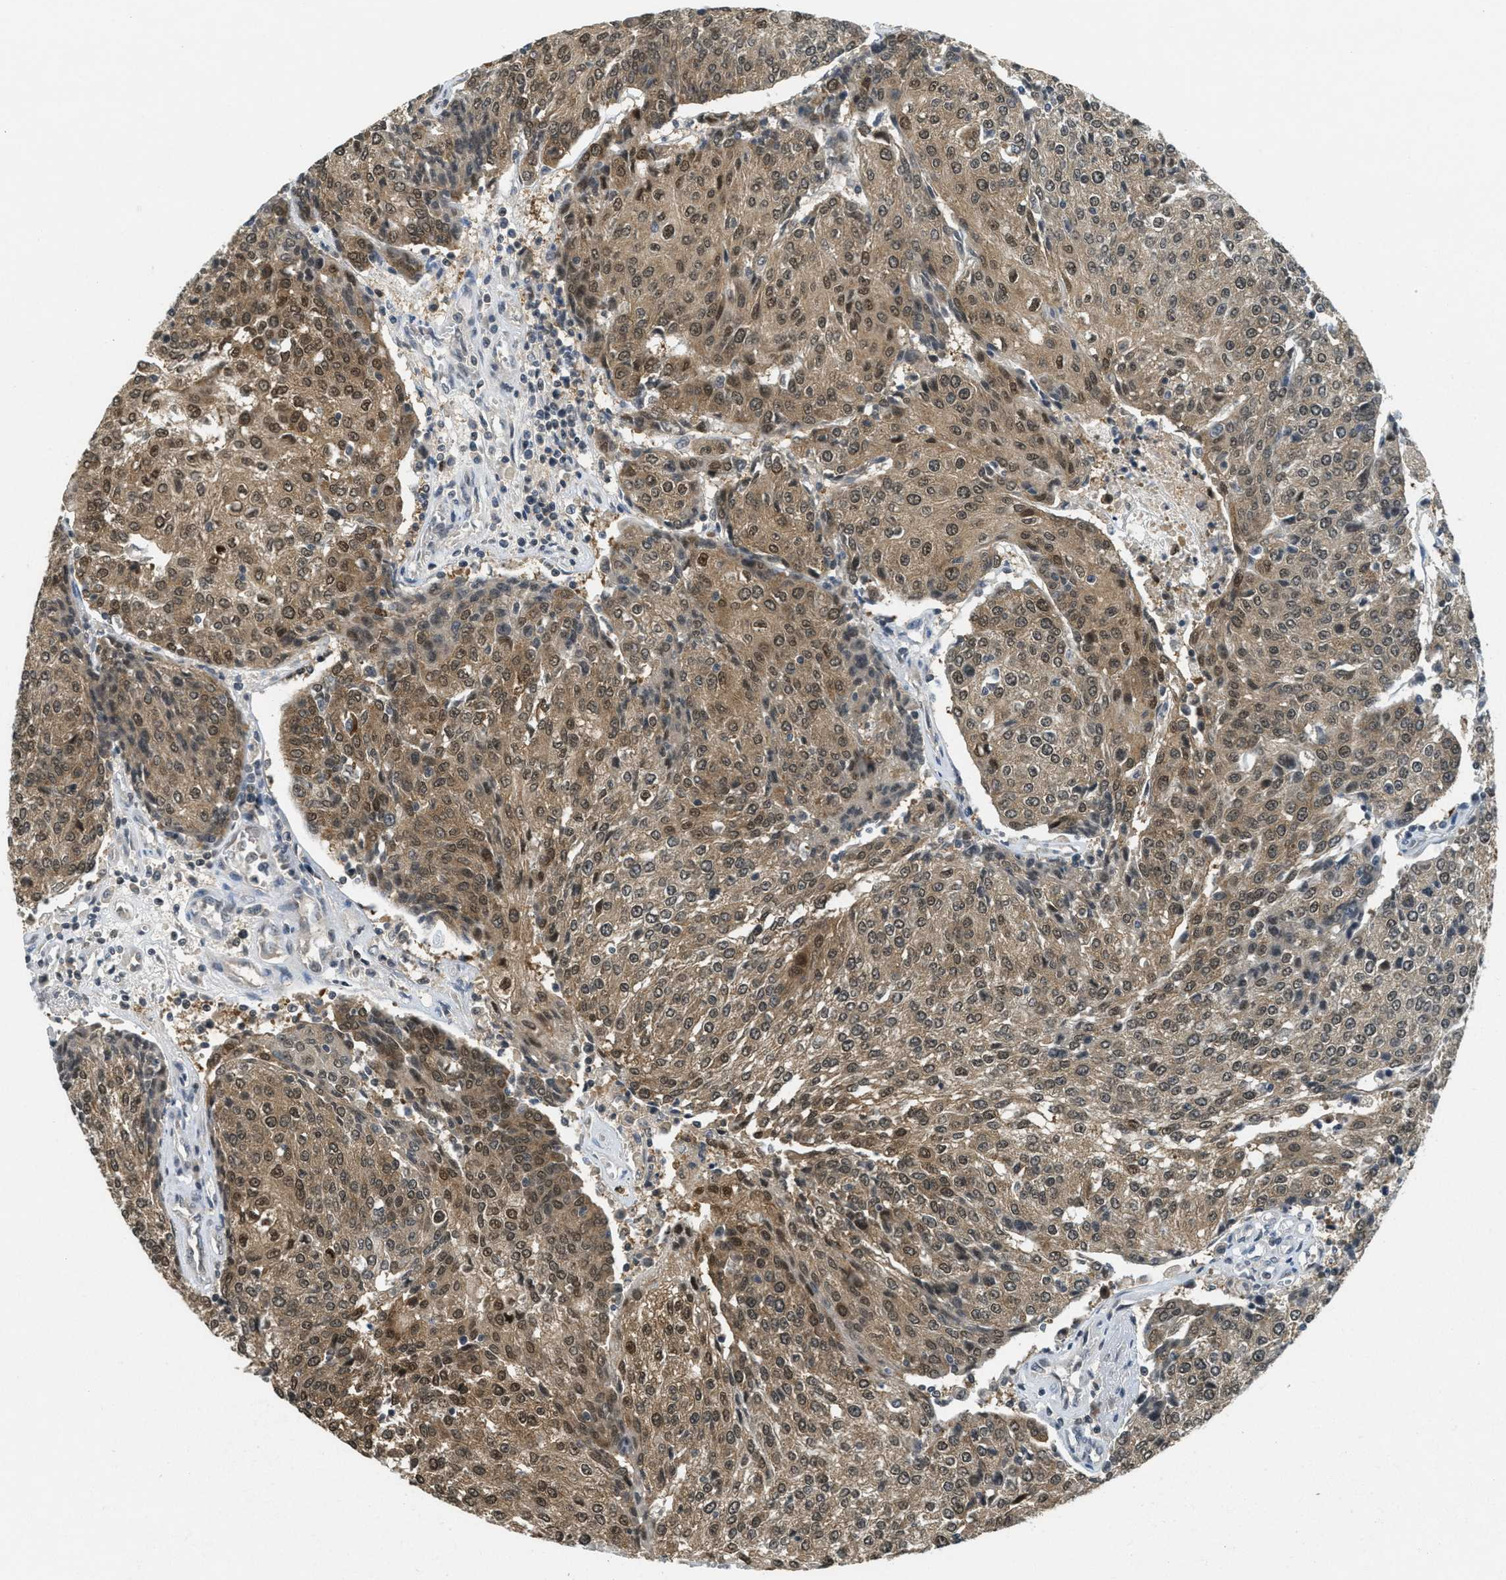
{"staining": {"intensity": "moderate", "quantity": ">75%", "location": "cytoplasmic/membranous,nuclear"}, "tissue": "urothelial cancer", "cell_type": "Tumor cells", "image_type": "cancer", "snomed": [{"axis": "morphology", "description": "Urothelial carcinoma, High grade"}, {"axis": "topography", "description": "Urinary bladder"}], "caption": "Urothelial cancer stained with a brown dye demonstrates moderate cytoplasmic/membranous and nuclear positive staining in about >75% of tumor cells.", "gene": "DNAJB1", "patient": {"sex": "female", "age": 85}}